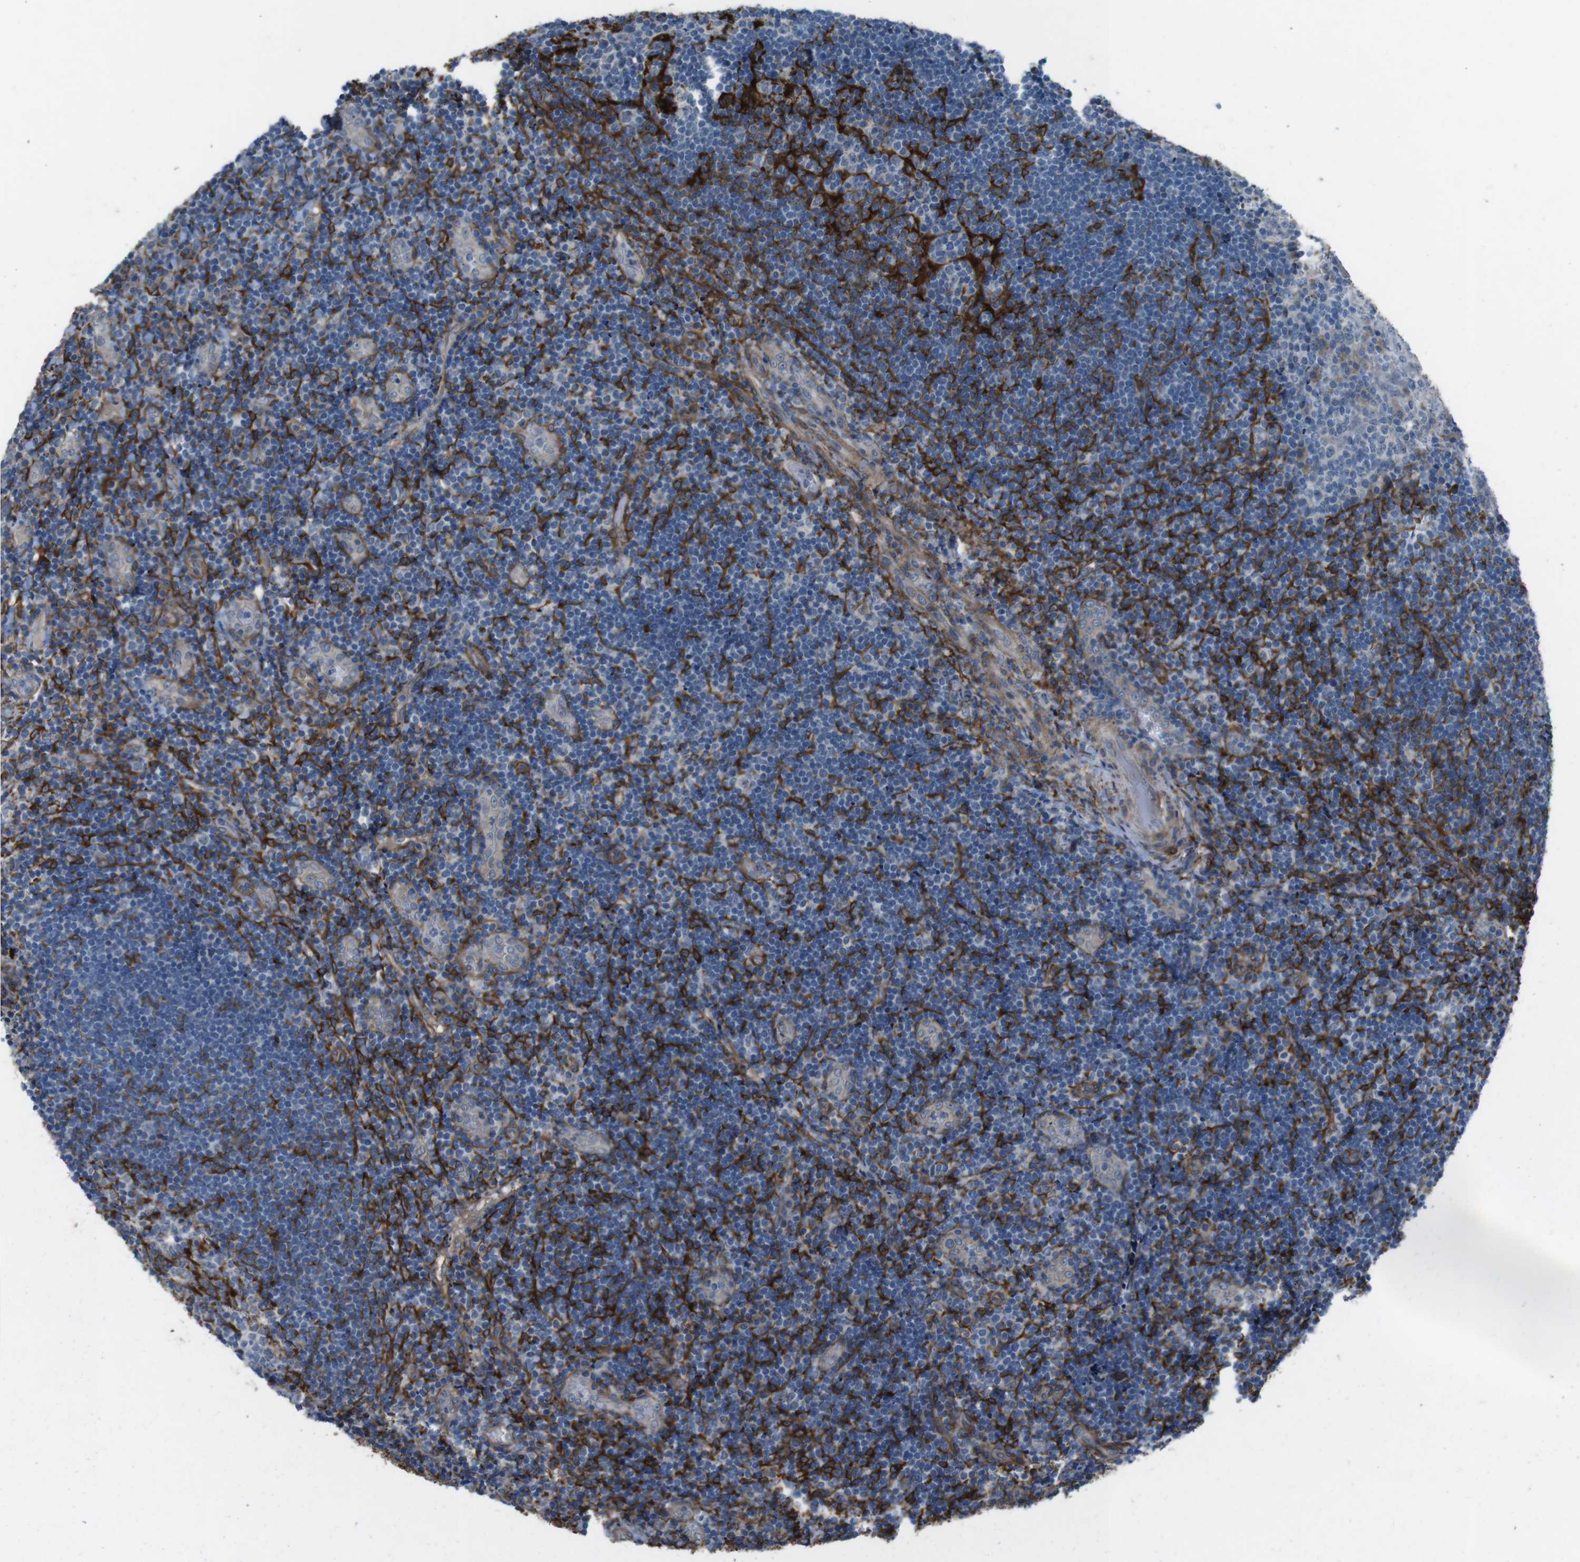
{"staining": {"intensity": "negative", "quantity": "none", "location": "none"}, "tissue": "lymphoma", "cell_type": "Tumor cells", "image_type": "cancer", "snomed": [{"axis": "morphology", "description": "Malignant lymphoma, non-Hodgkin's type, High grade"}, {"axis": "topography", "description": "Tonsil"}], "caption": "DAB immunohistochemical staining of malignant lymphoma, non-Hodgkin's type (high-grade) demonstrates no significant expression in tumor cells. (IHC, brightfield microscopy, high magnification).", "gene": "ANK2", "patient": {"sex": "female", "age": 36}}